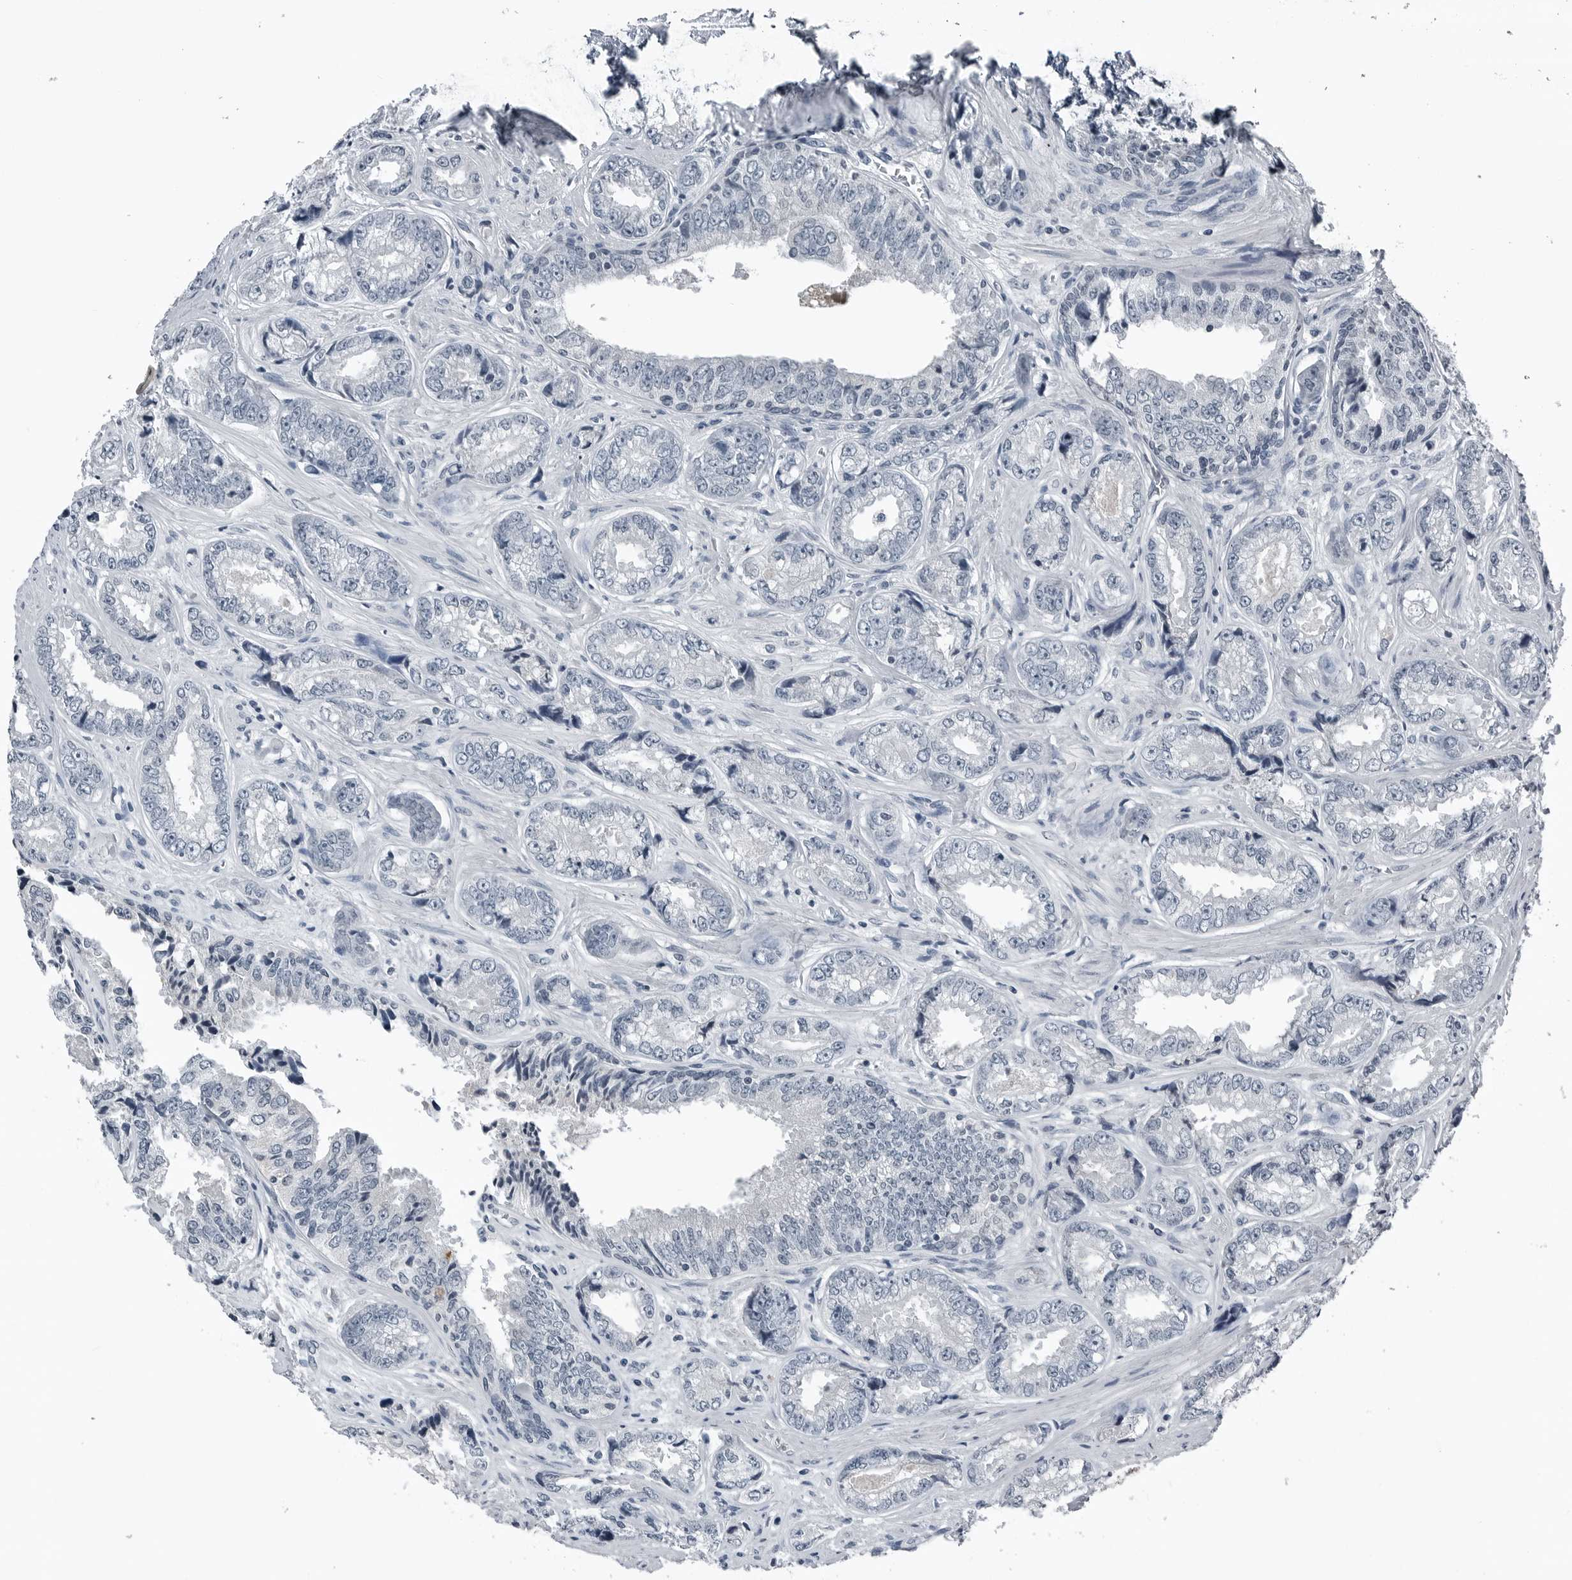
{"staining": {"intensity": "negative", "quantity": "none", "location": "none"}, "tissue": "prostate cancer", "cell_type": "Tumor cells", "image_type": "cancer", "snomed": [{"axis": "morphology", "description": "Adenocarcinoma, High grade"}, {"axis": "topography", "description": "Prostate"}], "caption": "An immunohistochemistry (IHC) image of adenocarcinoma (high-grade) (prostate) is shown. There is no staining in tumor cells of adenocarcinoma (high-grade) (prostate). (DAB (3,3'-diaminobenzidine) immunohistochemistry (IHC) visualized using brightfield microscopy, high magnification).", "gene": "SPINK1", "patient": {"sex": "male", "age": 61}}